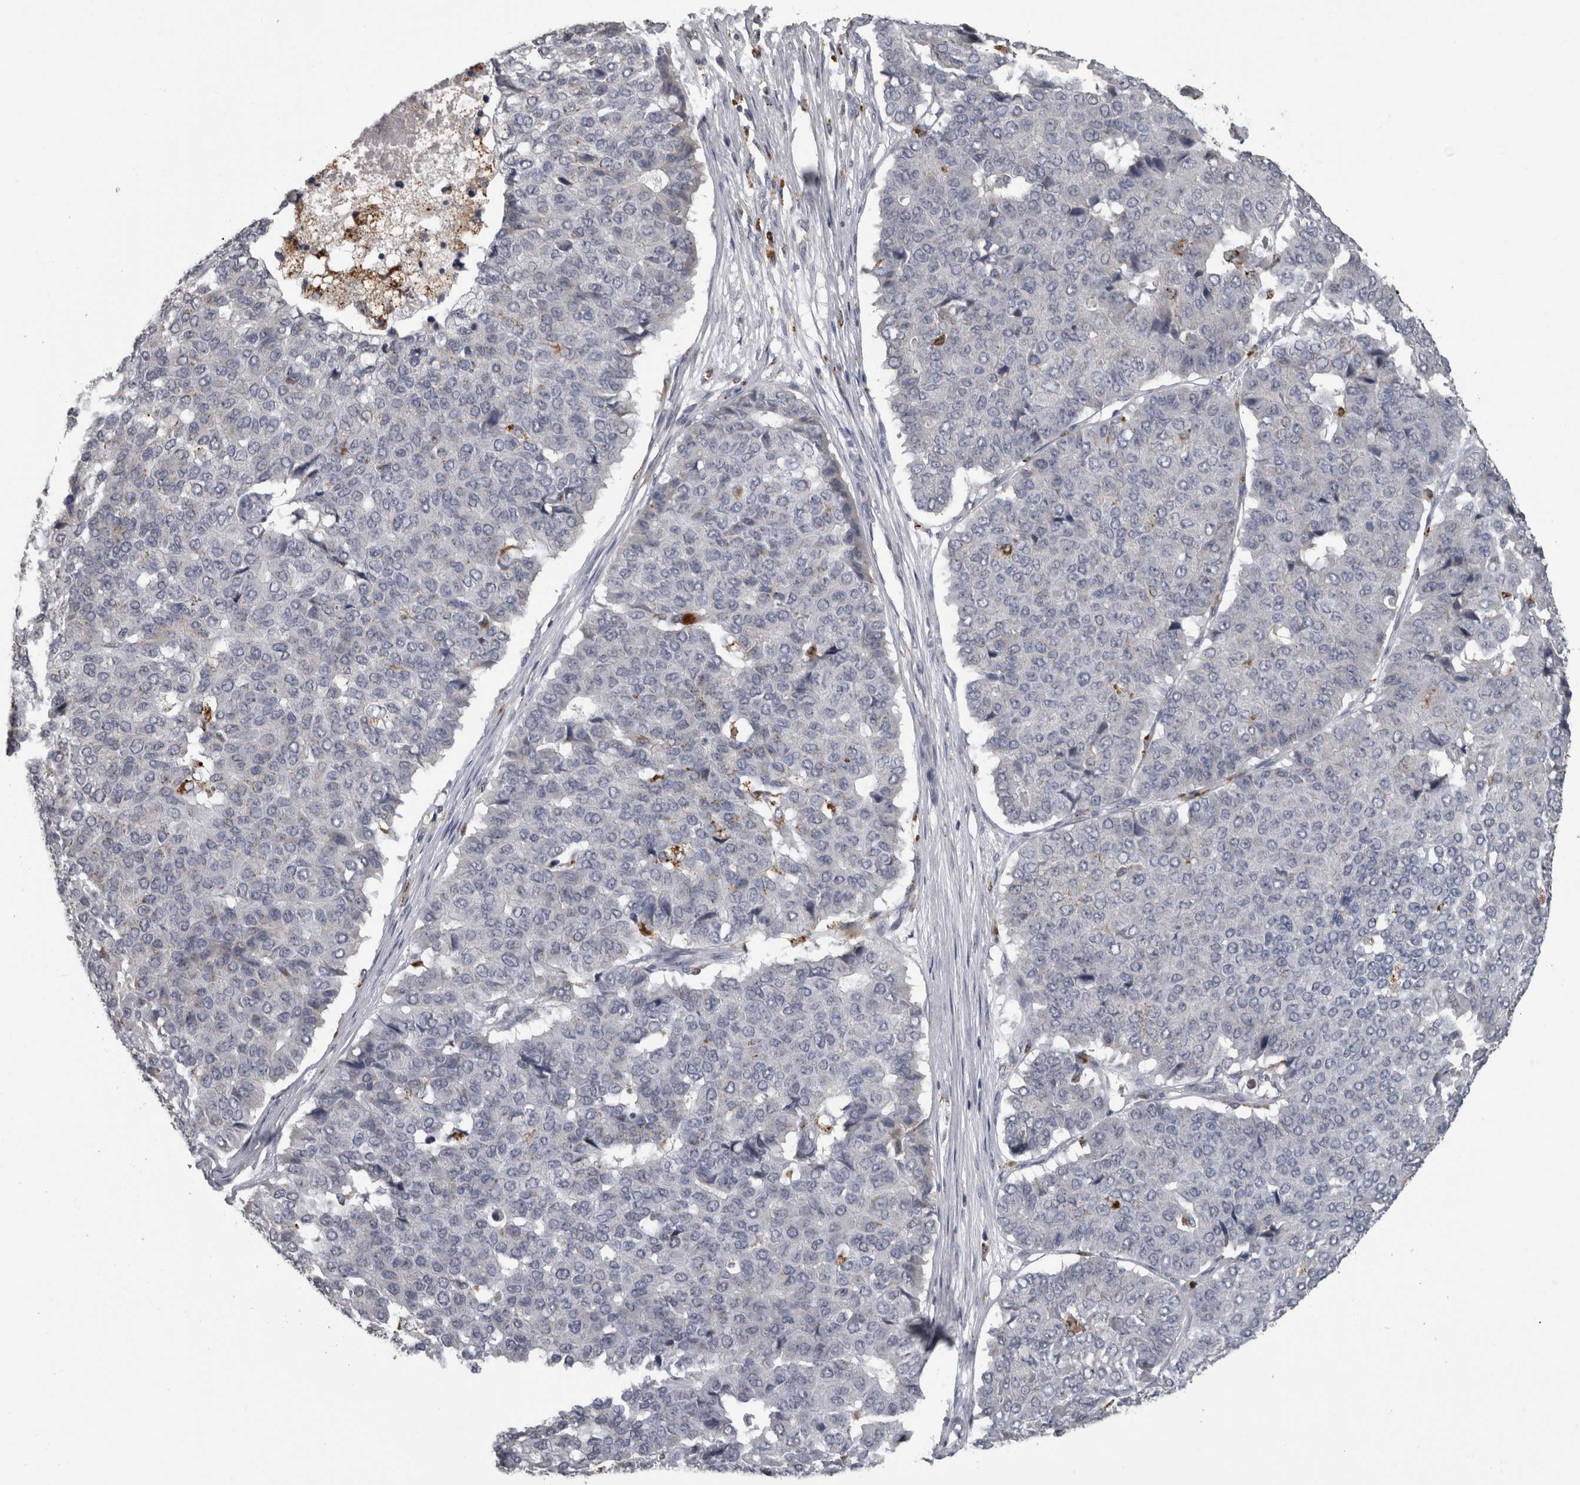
{"staining": {"intensity": "negative", "quantity": "none", "location": "none"}, "tissue": "pancreatic cancer", "cell_type": "Tumor cells", "image_type": "cancer", "snomed": [{"axis": "morphology", "description": "Adenocarcinoma, NOS"}, {"axis": "topography", "description": "Pancreas"}], "caption": "Pancreatic adenocarcinoma was stained to show a protein in brown. There is no significant staining in tumor cells.", "gene": "NAAA", "patient": {"sex": "male", "age": 50}}